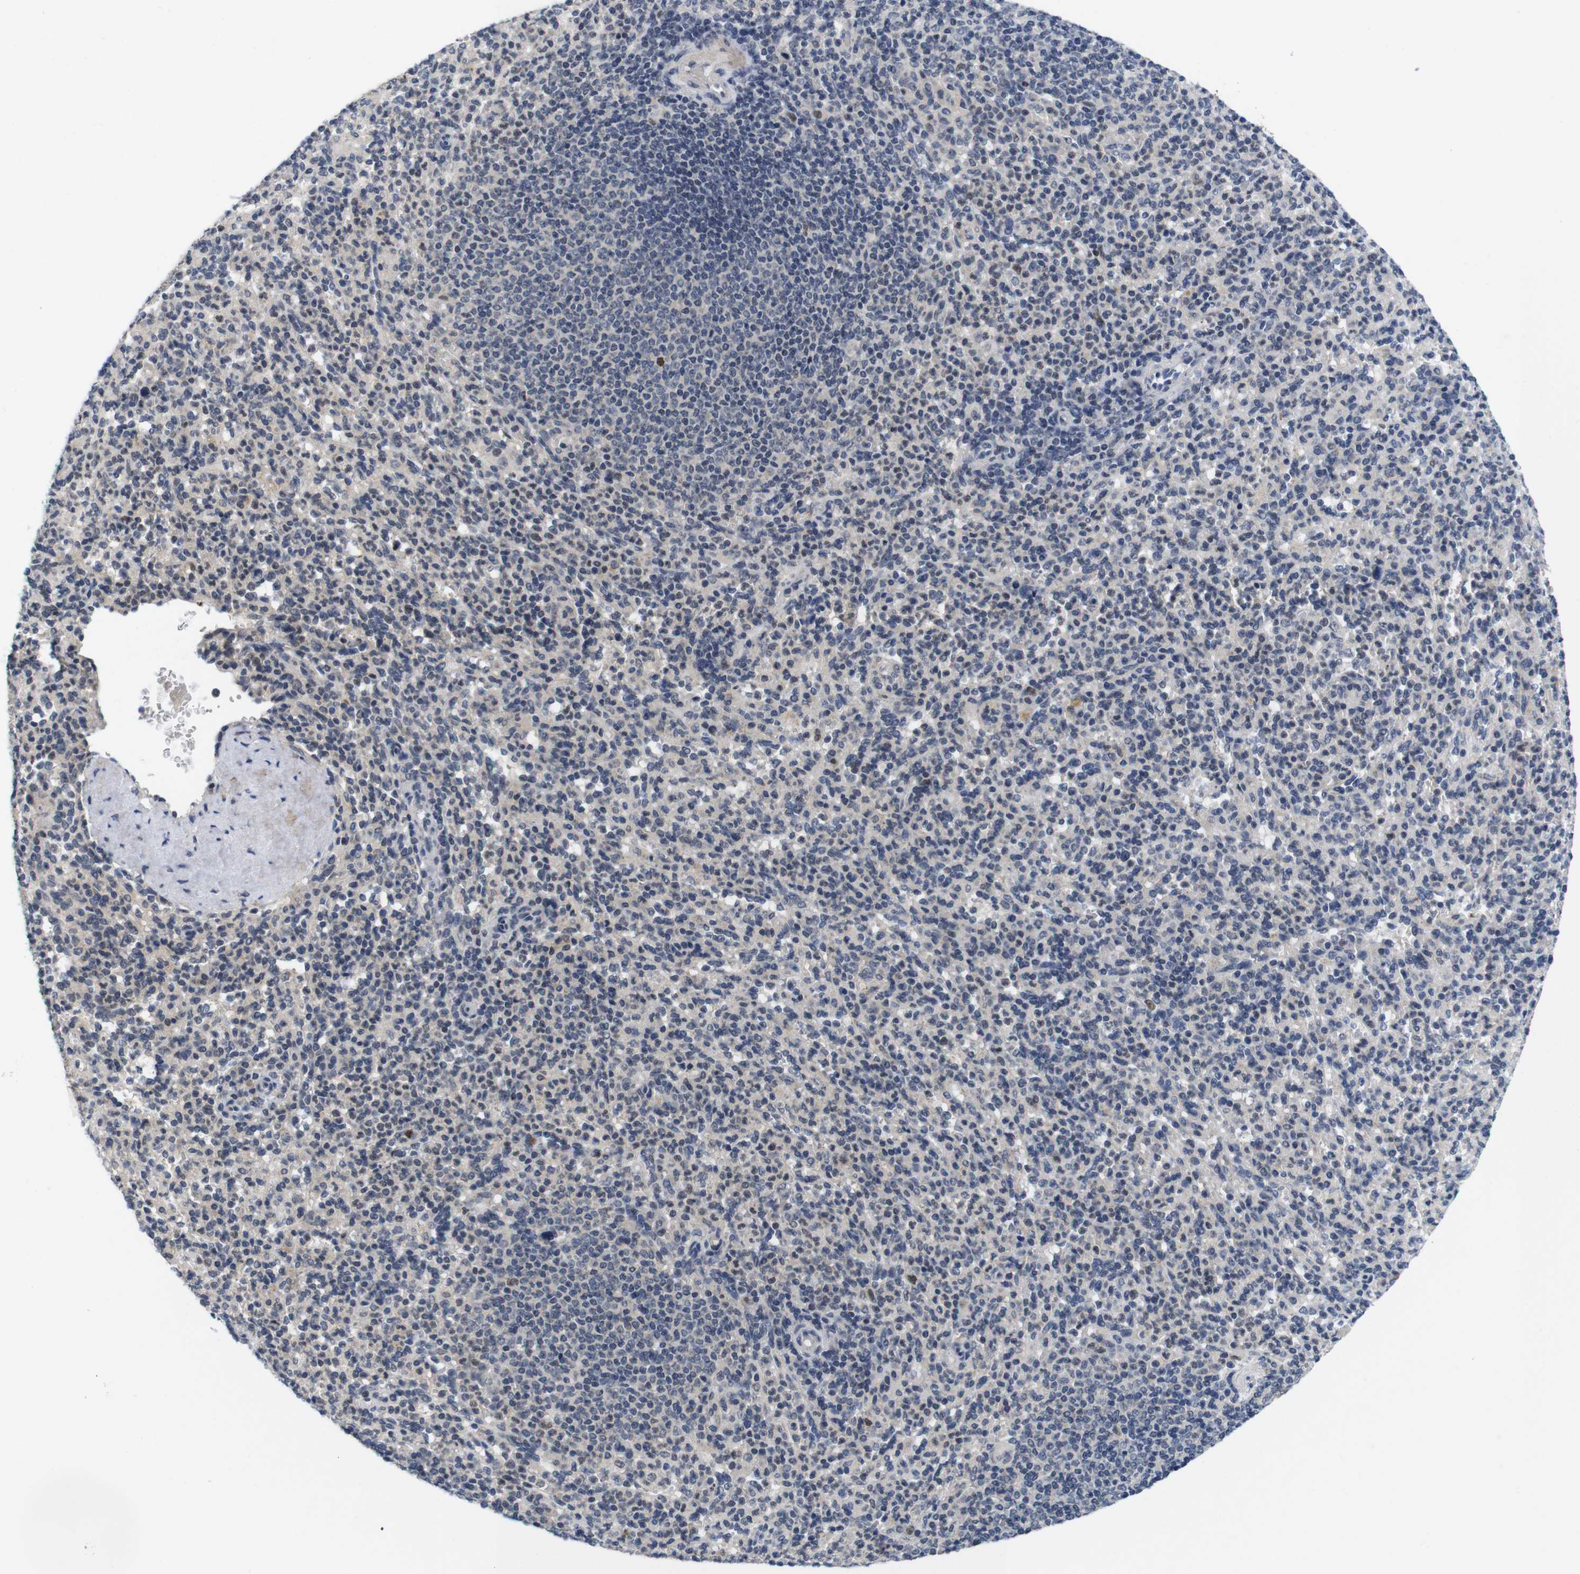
{"staining": {"intensity": "moderate", "quantity": "<25%", "location": "nuclear"}, "tissue": "spleen", "cell_type": "Cells in red pulp", "image_type": "normal", "snomed": [{"axis": "morphology", "description": "Normal tissue, NOS"}, {"axis": "topography", "description": "Spleen"}], "caption": "Spleen stained with a protein marker reveals moderate staining in cells in red pulp.", "gene": "SKP2", "patient": {"sex": "male", "age": 36}}